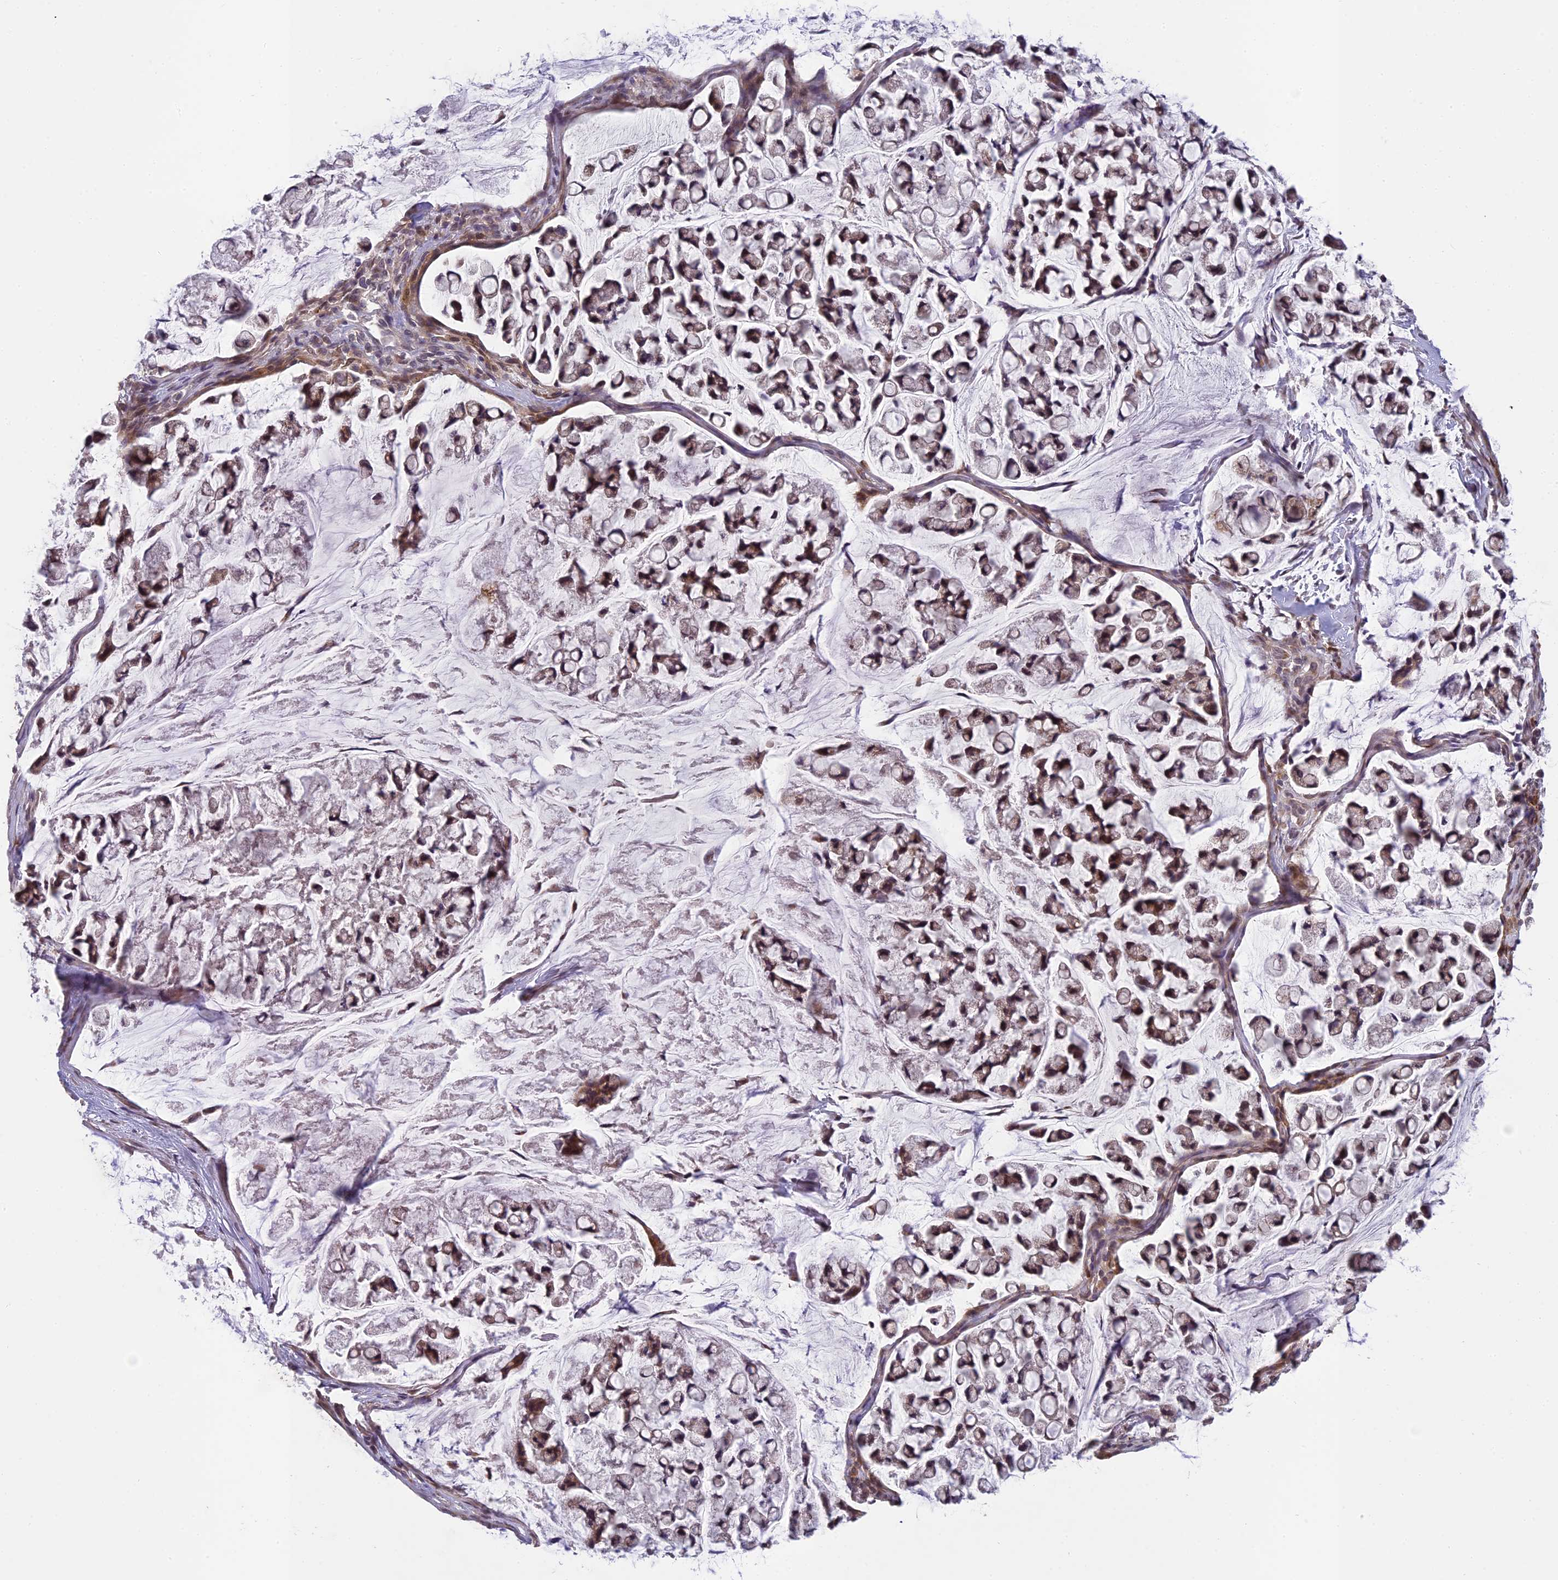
{"staining": {"intensity": "moderate", "quantity": ">75%", "location": "cytoplasmic/membranous,nuclear"}, "tissue": "stomach cancer", "cell_type": "Tumor cells", "image_type": "cancer", "snomed": [{"axis": "morphology", "description": "Adenocarcinoma, NOS"}, {"axis": "topography", "description": "Stomach, lower"}], "caption": "A photomicrograph of human stomach cancer (adenocarcinoma) stained for a protein exhibits moderate cytoplasmic/membranous and nuclear brown staining in tumor cells. The staining was performed using DAB to visualize the protein expression in brown, while the nuclei were stained in blue with hematoxylin (Magnification: 20x).", "gene": "ERG28", "patient": {"sex": "male", "age": 67}}